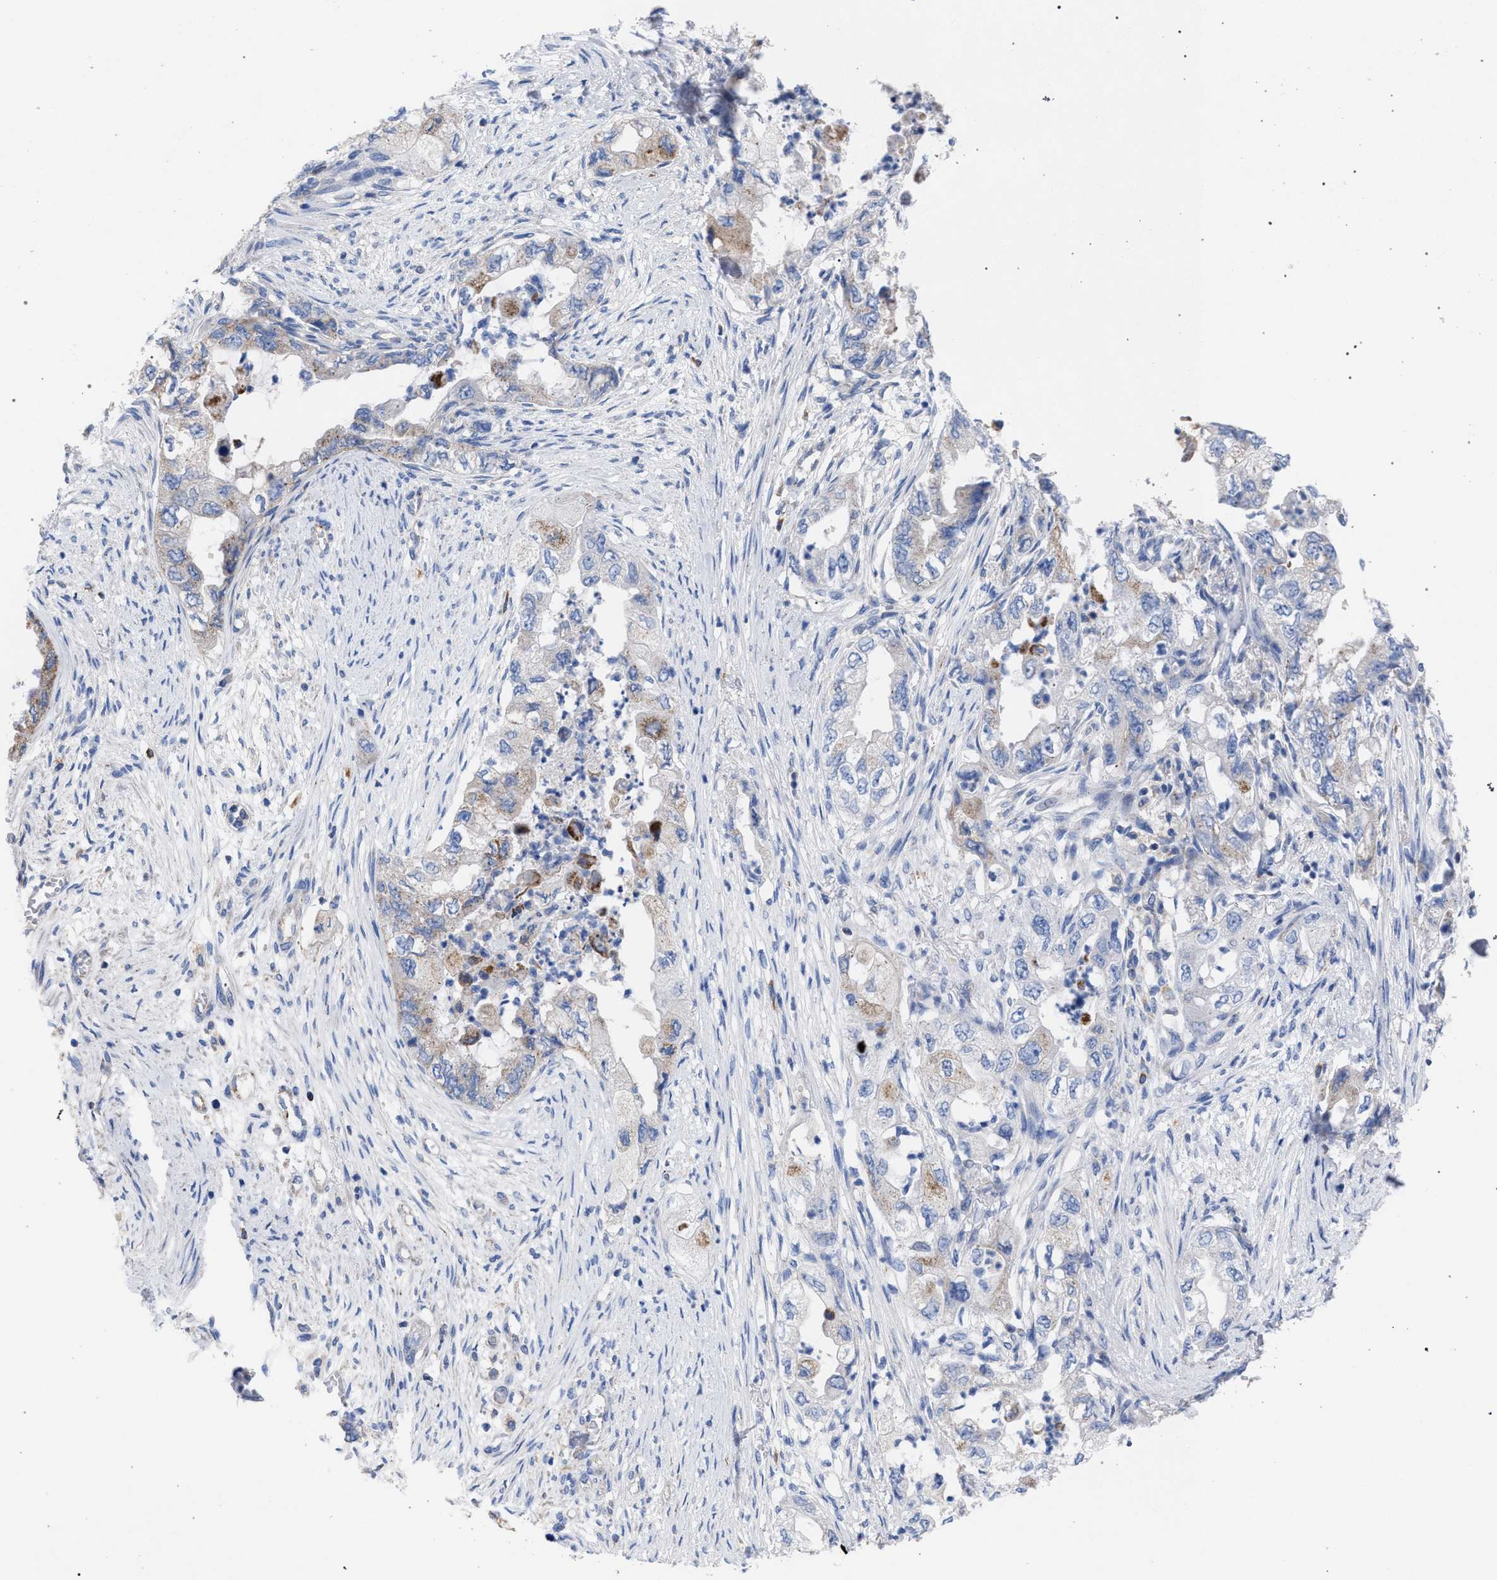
{"staining": {"intensity": "moderate", "quantity": "<25%", "location": "cytoplasmic/membranous"}, "tissue": "pancreatic cancer", "cell_type": "Tumor cells", "image_type": "cancer", "snomed": [{"axis": "morphology", "description": "Adenocarcinoma, NOS"}, {"axis": "topography", "description": "Pancreas"}], "caption": "Tumor cells exhibit moderate cytoplasmic/membranous positivity in about <25% of cells in adenocarcinoma (pancreatic).", "gene": "GMPR", "patient": {"sex": "female", "age": 73}}